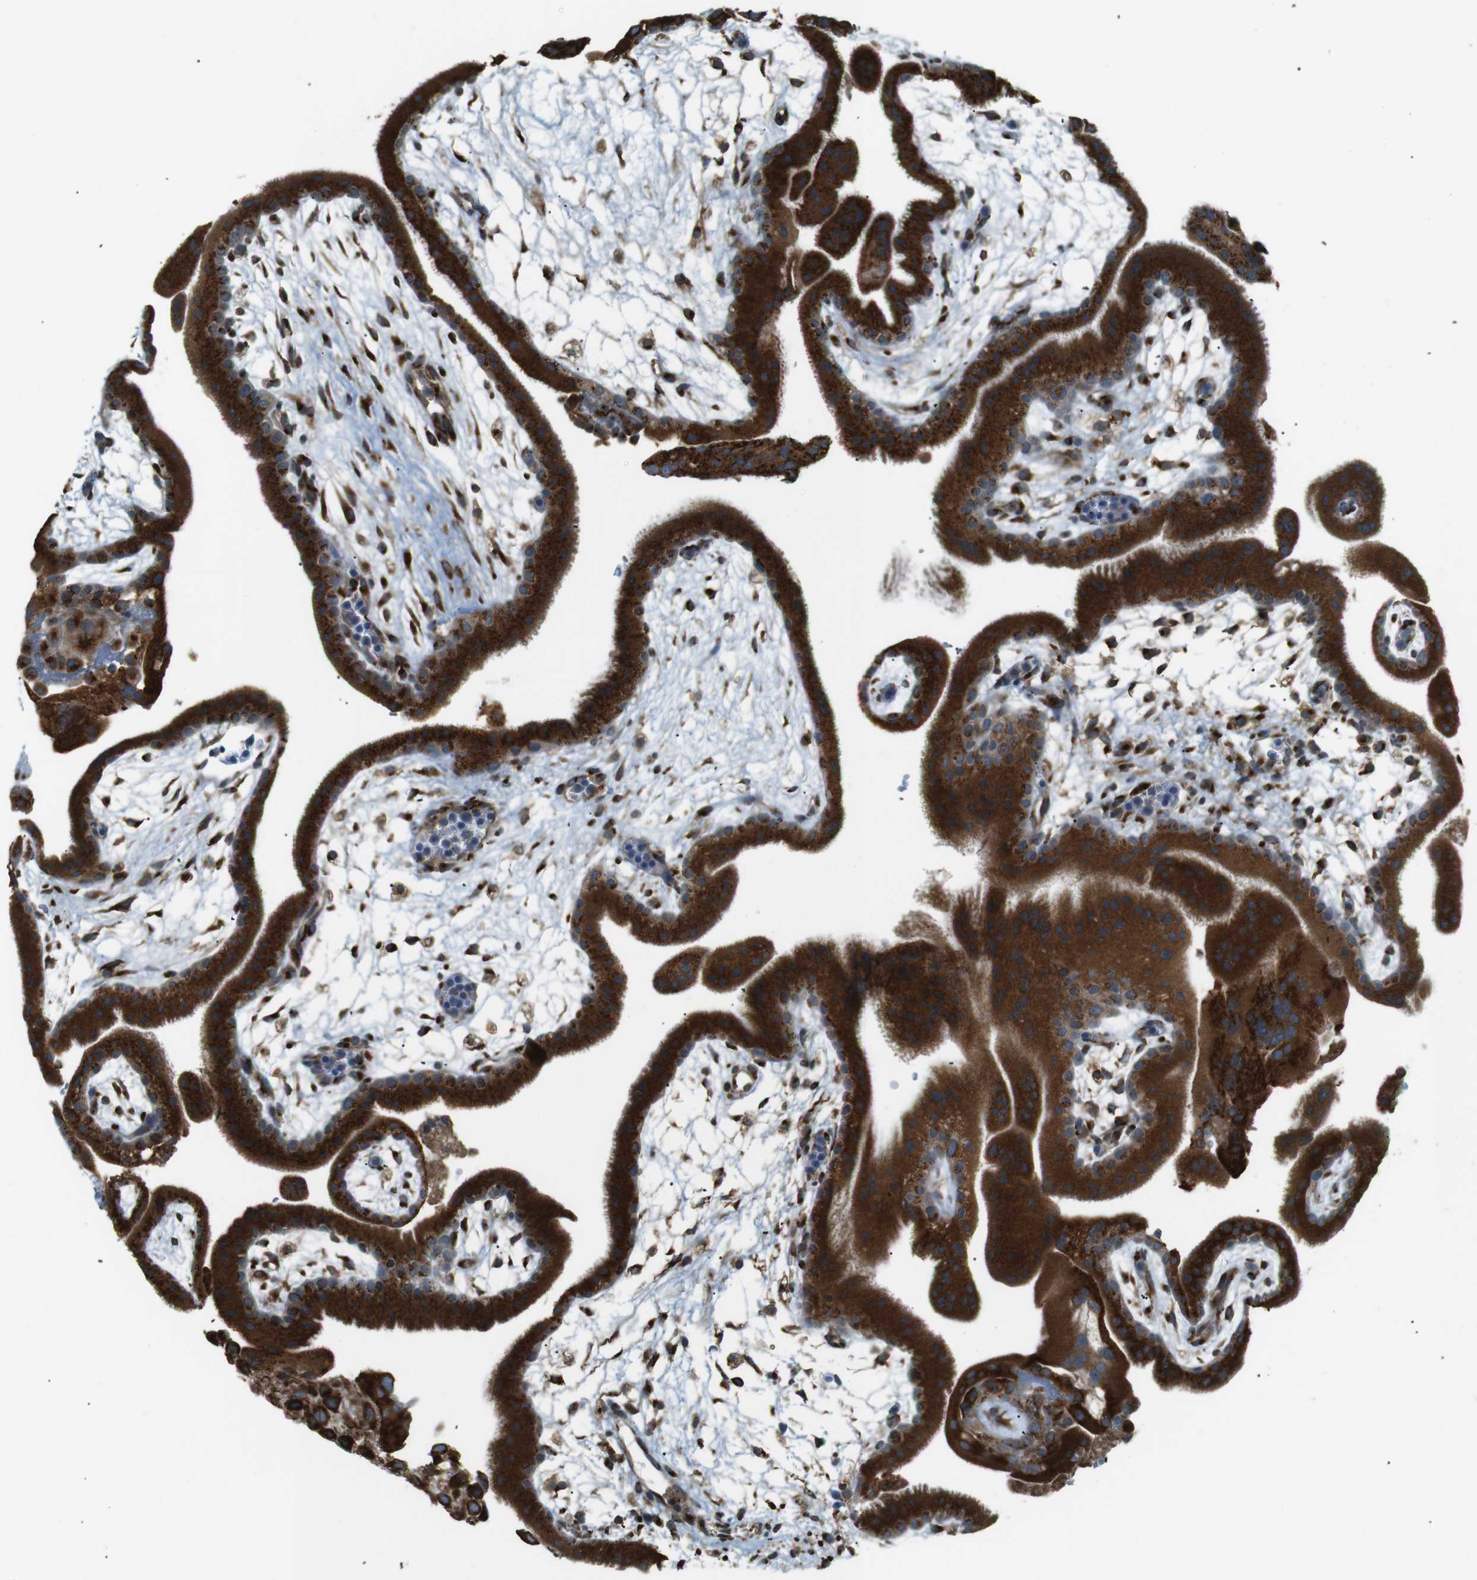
{"staining": {"intensity": "strong", "quantity": ">75%", "location": "cytoplasmic/membranous"}, "tissue": "placenta", "cell_type": "Trophoblastic cells", "image_type": "normal", "snomed": [{"axis": "morphology", "description": "Normal tissue, NOS"}, {"axis": "topography", "description": "Placenta"}], "caption": "IHC (DAB) staining of unremarkable human placenta demonstrates strong cytoplasmic/membranous protein staining in about >75% of trophoblastic cells.", "gene": "TMED4", "patient": {"sex": "female", "age": 19}}